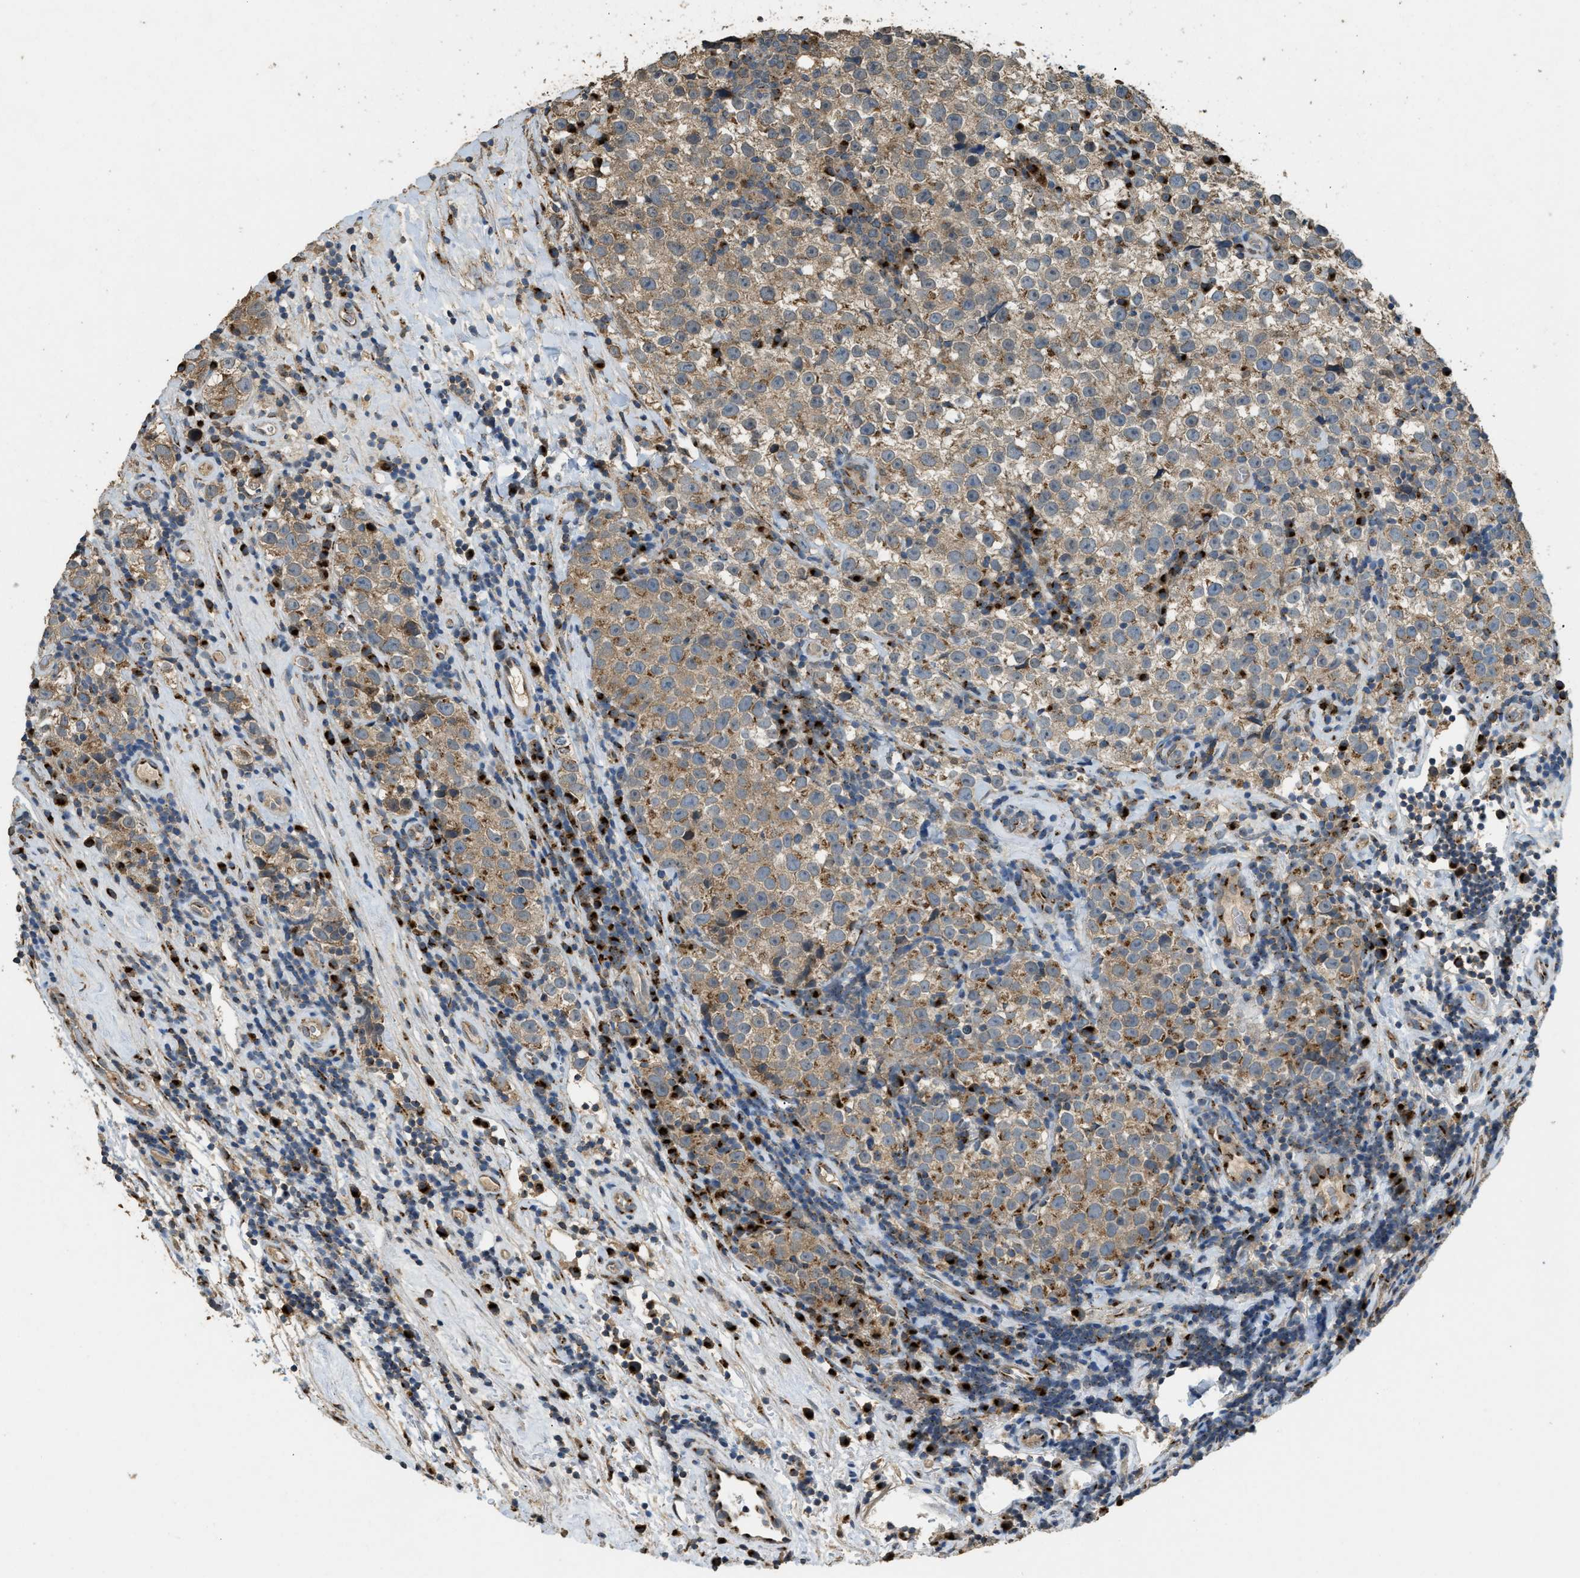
{"staining": {"intensity": "moderate", "quantity": ">75%", "location": "cytoplasmic/membranous"}, "tissue": "testis cancer", "cell_type": "Tumor cells", "image_type": "cancer", "snomed": [{"axis": "morphology", "description": "Normal tissue, NOS"}, {"axis": "morphology", "description": "Seminoma, NOS"}, {"axis": "topography", "description": "Testis"}], "caption": "Immunohistochemical staining of testis cancer (seminoma) displays medium levels of moderate cytoplasmic/membranous protein positivity in approximately >75% of tumor cells.", "gene": "IPO7", "patient": {"sex": "male", "age": 43}}